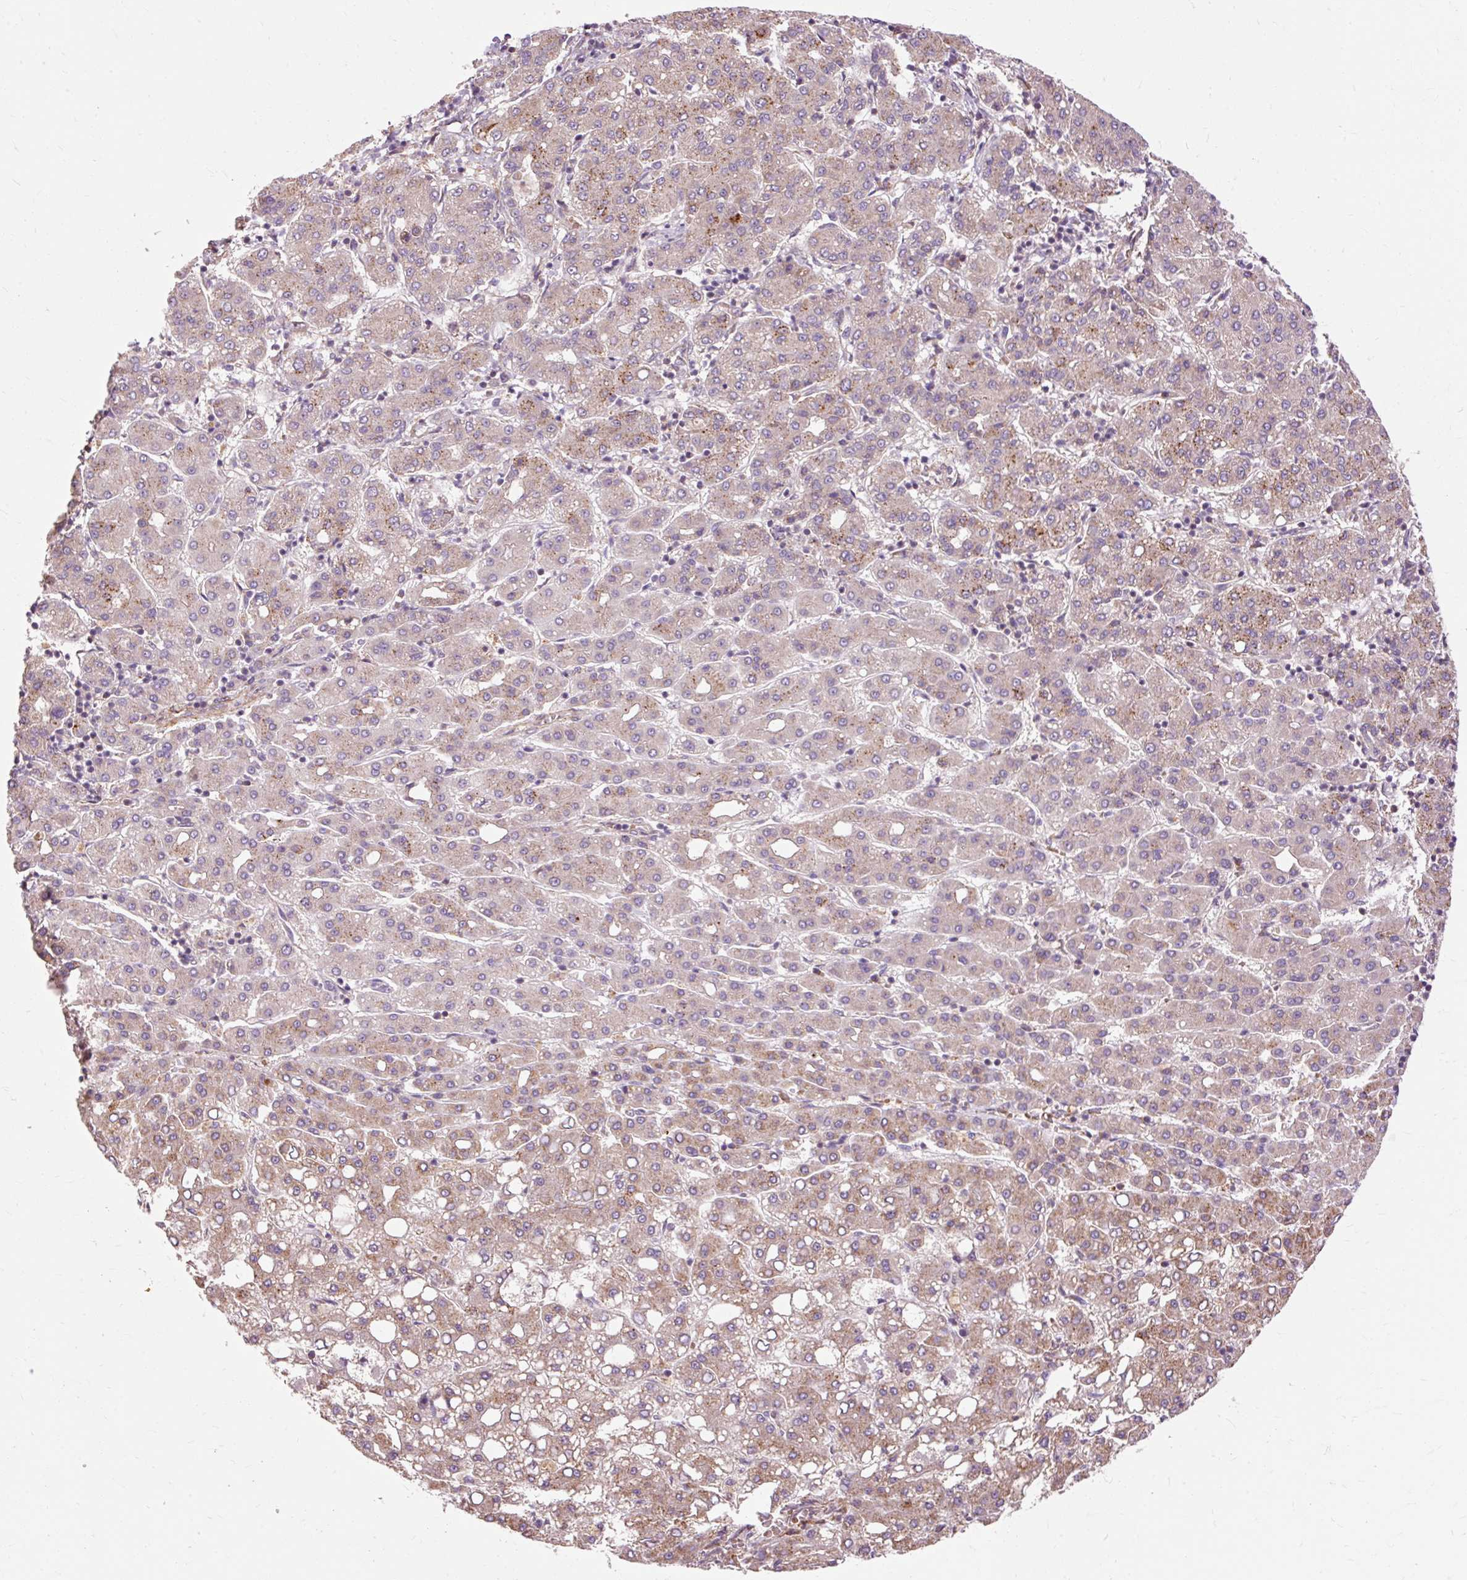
{"staining": {"intensity": "weak", "quantity": "25%-75%", "location": "cytoplasmic/membranous"}, "tissue": "liver cancer", "cell_type": "Tumor cells", "image_type": "cancer", "snomed": [{"axis": "morphology", "description": "Carcinoma, Hepatocellular, NOS"}, {"axis": "topography", "description": "Liver"}], "caption": "About 25%-75% of tumor cells in human liver hepatocellular carcinoma exhibit weak cytoplasmic/membranous protein positivity as visualized by brown immunohistochemical staining.", "gene": "RIPOR3", "patient": {"sex": "male", "age": 65}}